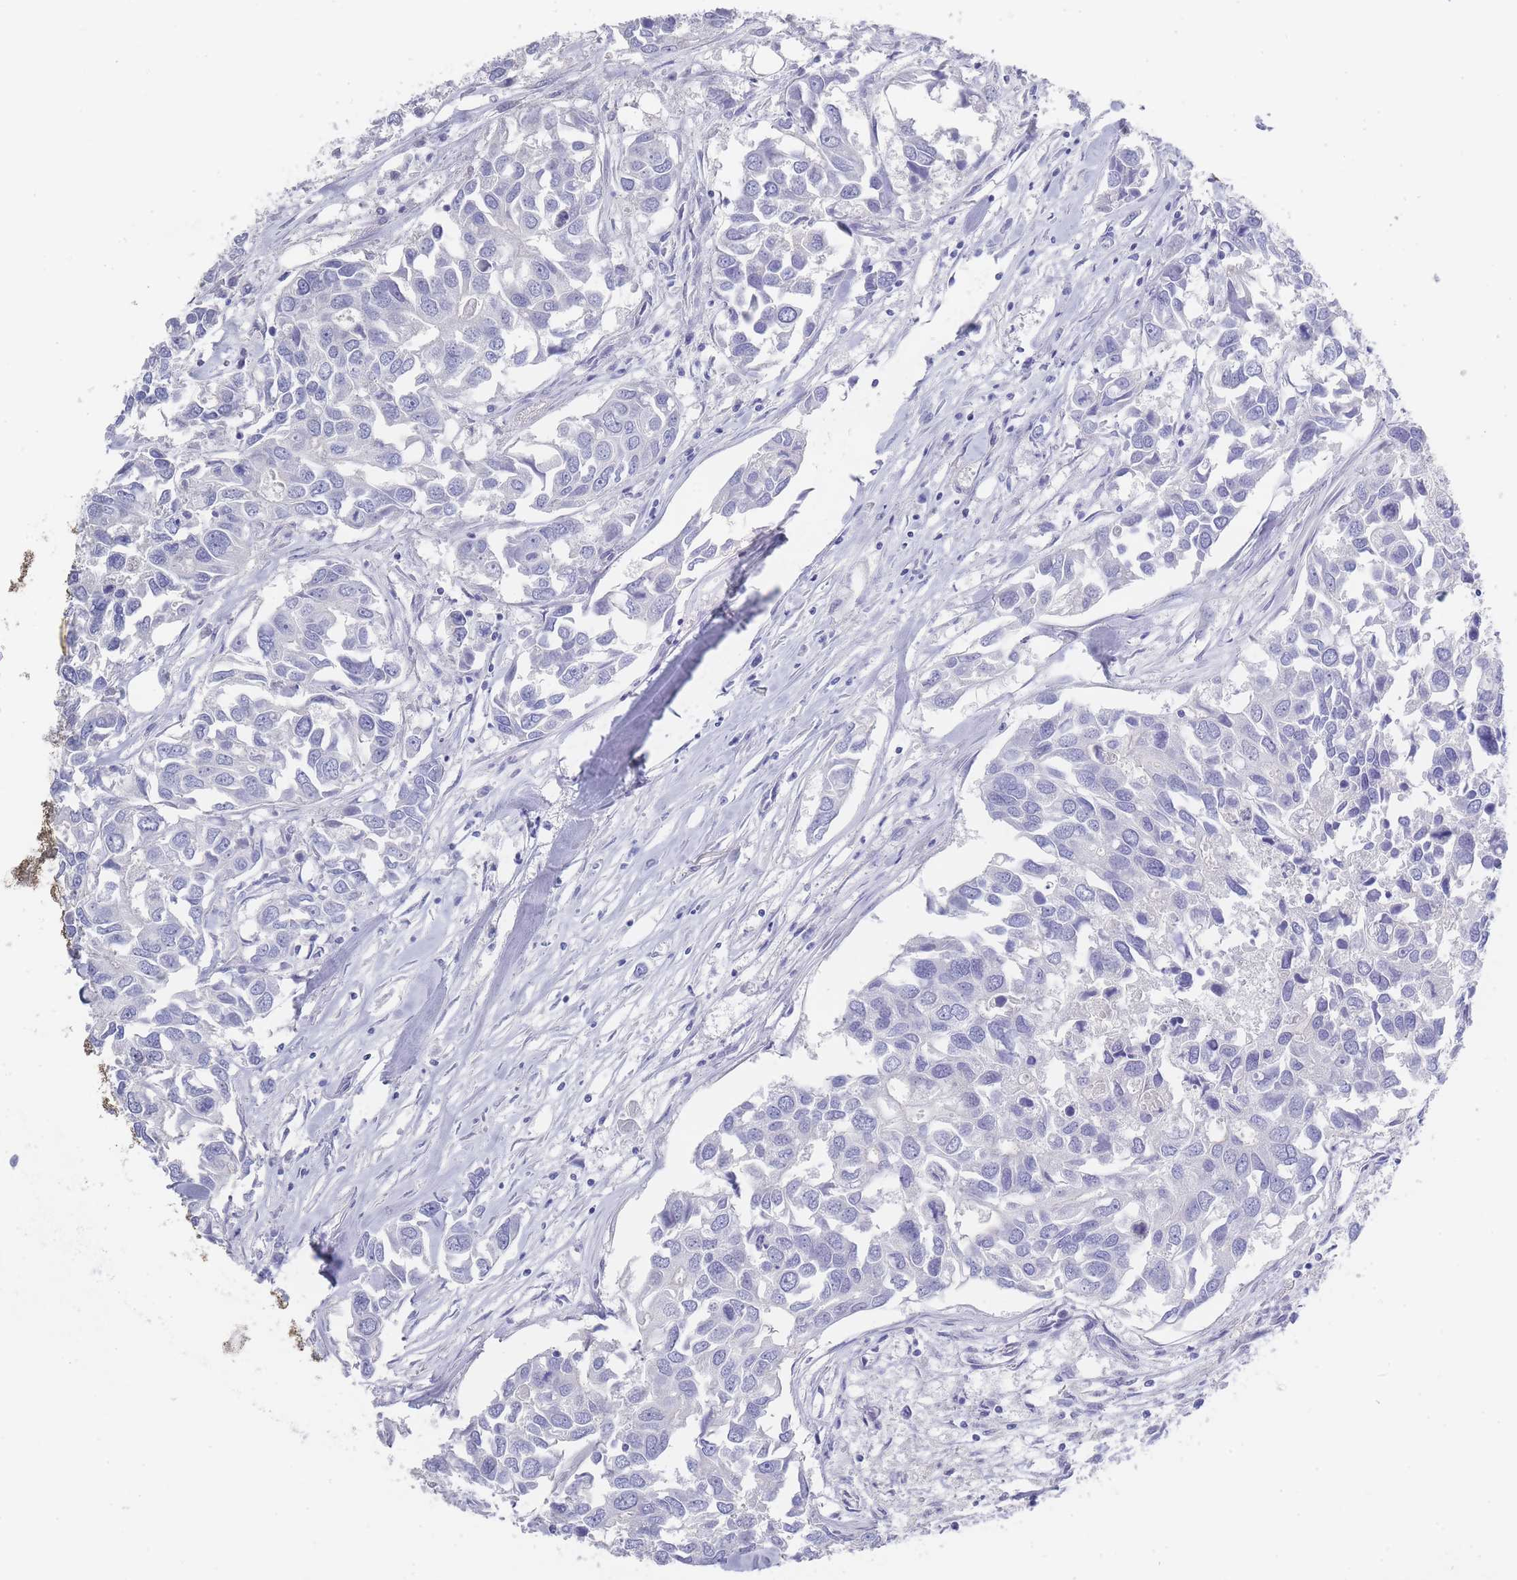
{"staining": {"intensity": "negative", "quantity": "none", "location": "none"}, "tissue": "breast cancer", "cell_type": "Tumor cells", "image_type": "cancer", "snomed": [{"axis": "morphology", "description": "Duct carcinoma"}, {"axis": "topography", "description": "Breast"}], "caption": "Image shows no significant protein expression in tumor cells of invasive ductal carcinoma (breast). (DAB (3,3'-diaminobenzidine) IHC visualized using brightfield microscopy, high magnification).", "gene": "RAB2B", "patient": {"sex": "female", "age": 83}}